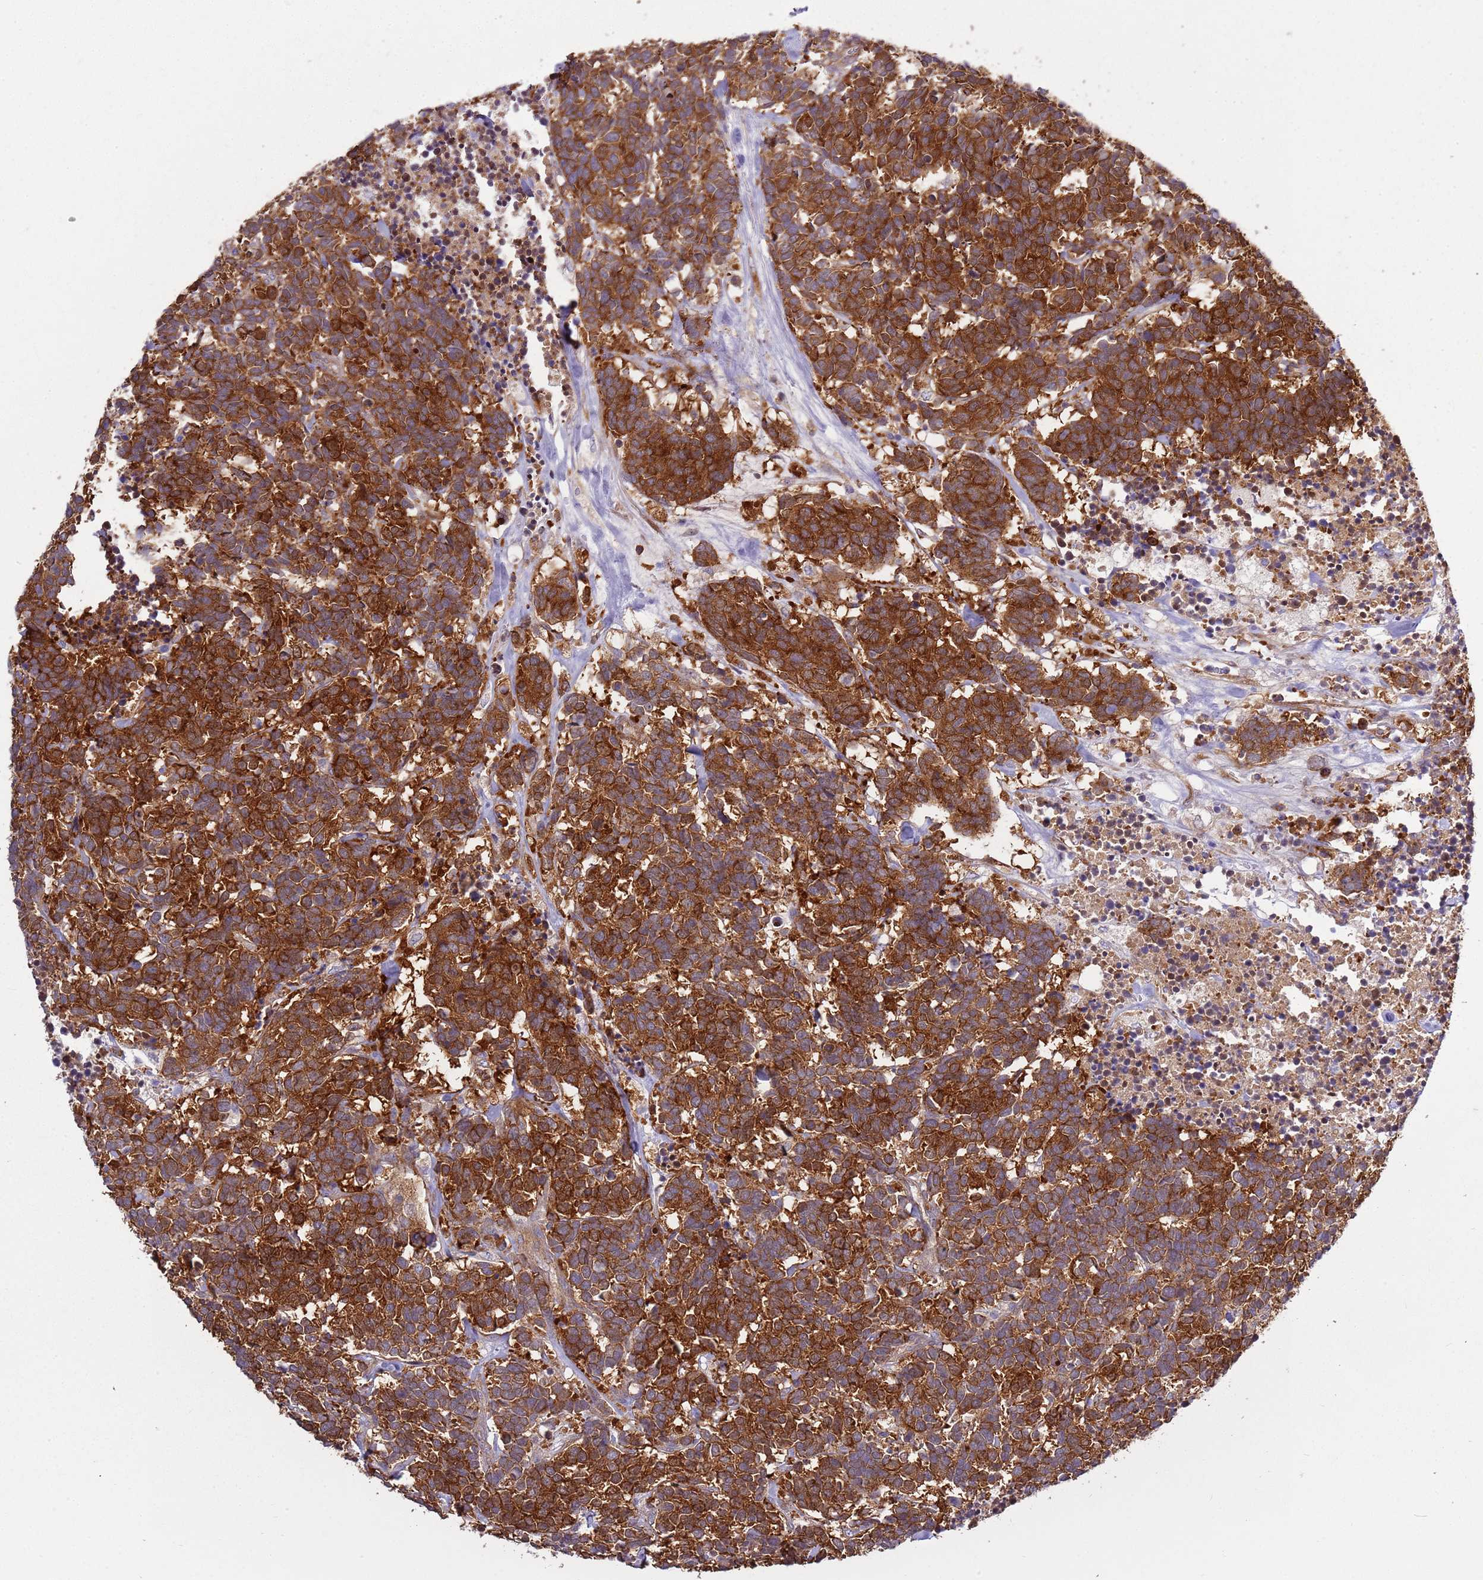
{"staining": {"intensity": "strong", "quantity": ">75%", "location": "cytoplasmic/membranous"}, "tissue": "carcinoid", "cell_type": "Tumor cells", "image_type": "cancer", "snomed": [{"axis": "morphology", "description": "Carcinoma, NOS"}, {"axis": "morphology", "description": "Carcinoid, malignant, NOS"}, {"axis": "topography", "description": "Urinary bladder"}], "caption": "Immunohistochemistry (IHC) of human carcinoid demonstrates high levels of strong cytoplasmic/membranous staining in about >75% of tumor cells.", "gene": "GNL1", "patient": {"sex": "male", "age": 57}}